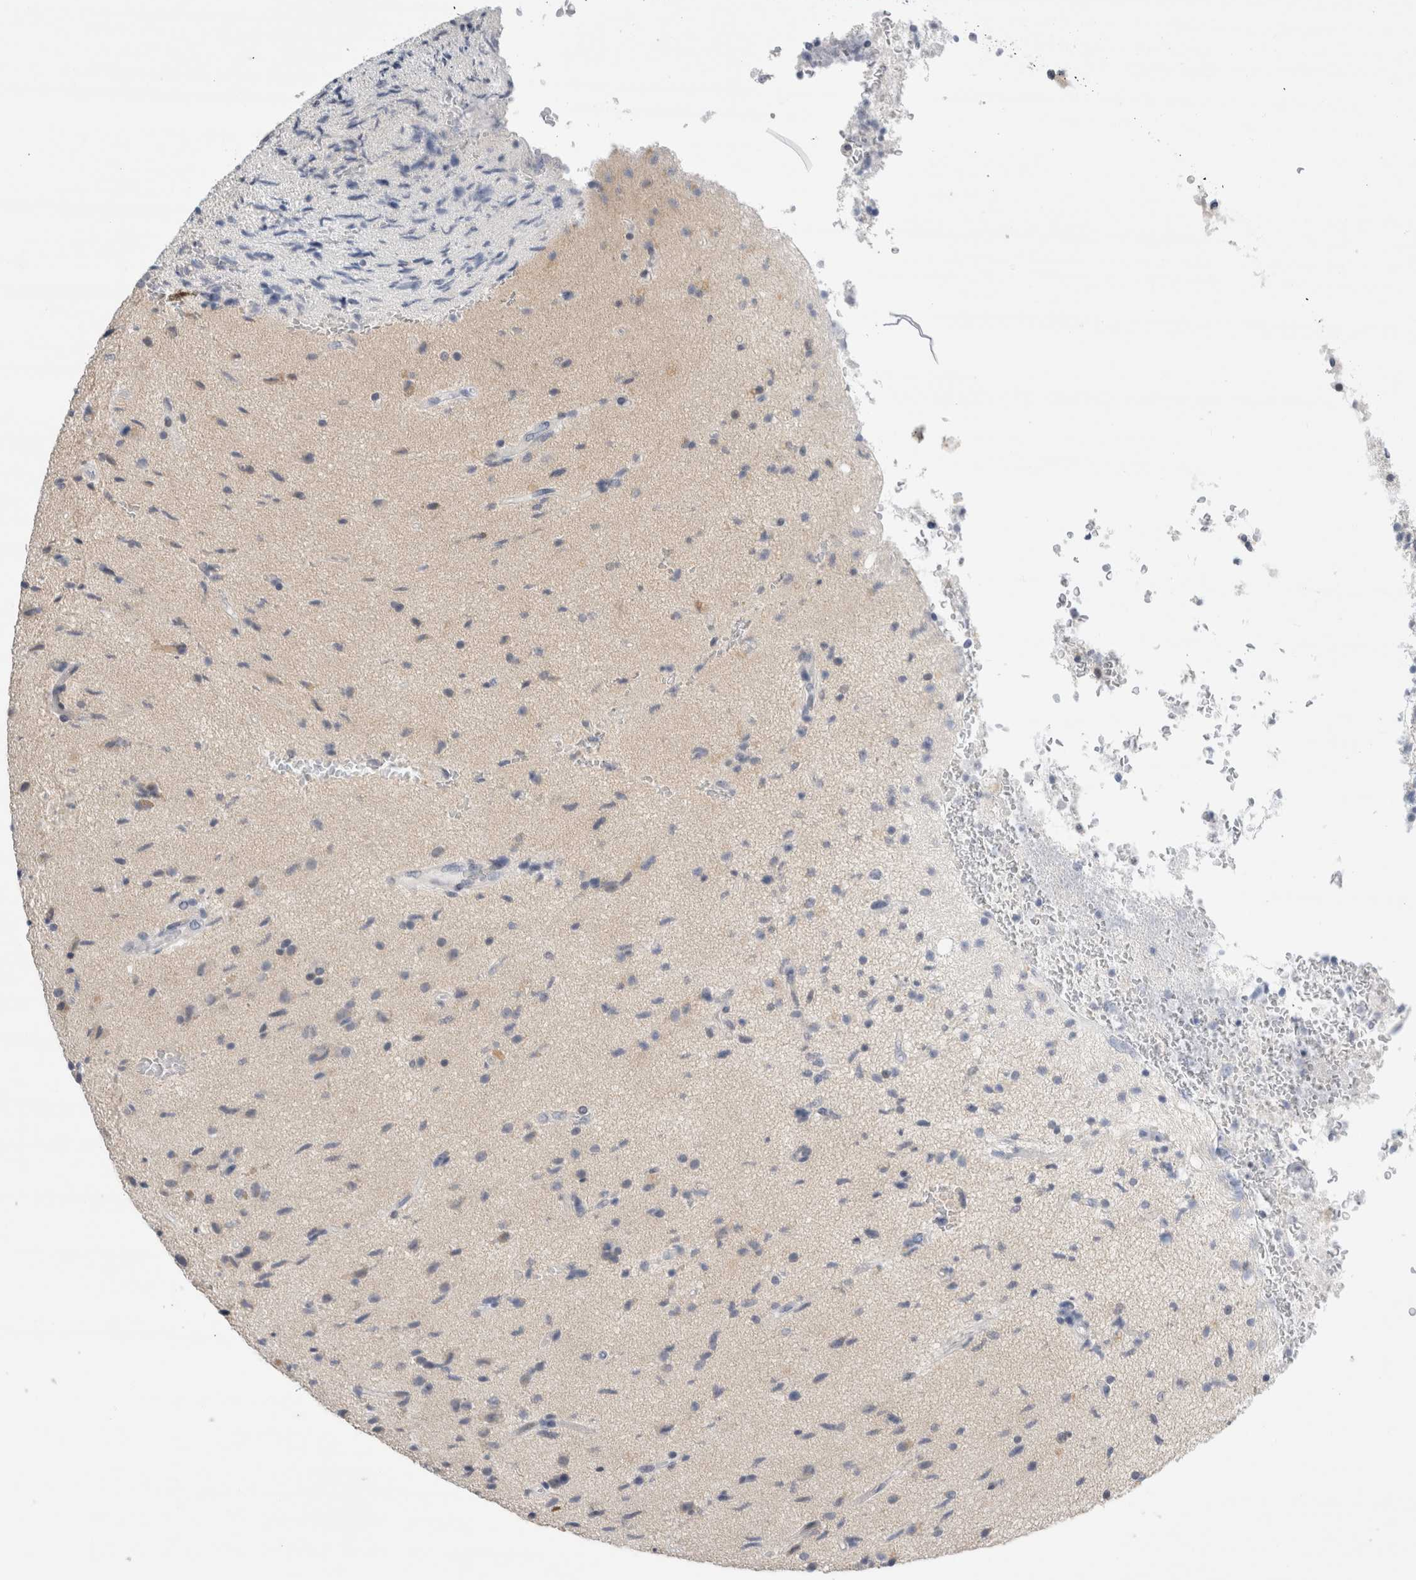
{"staining": {"intensity": "weak", "quantity": "<25%", "location": "cytoplasmic/membranous"}, "tissue": "glioma", "cell_type": "Tumor cells", "image_type": "cancer", "snomed": [{"axis": "morphology", "description": "Glioma, malignant, High grade"}, {"axis": "topography", "description": "Brain"}], "caption": "The histopathology image shows no staining of tumor cells in glioma.", "gene": "SLC22A12", "patient": {"sex": "male", "age": 72}}